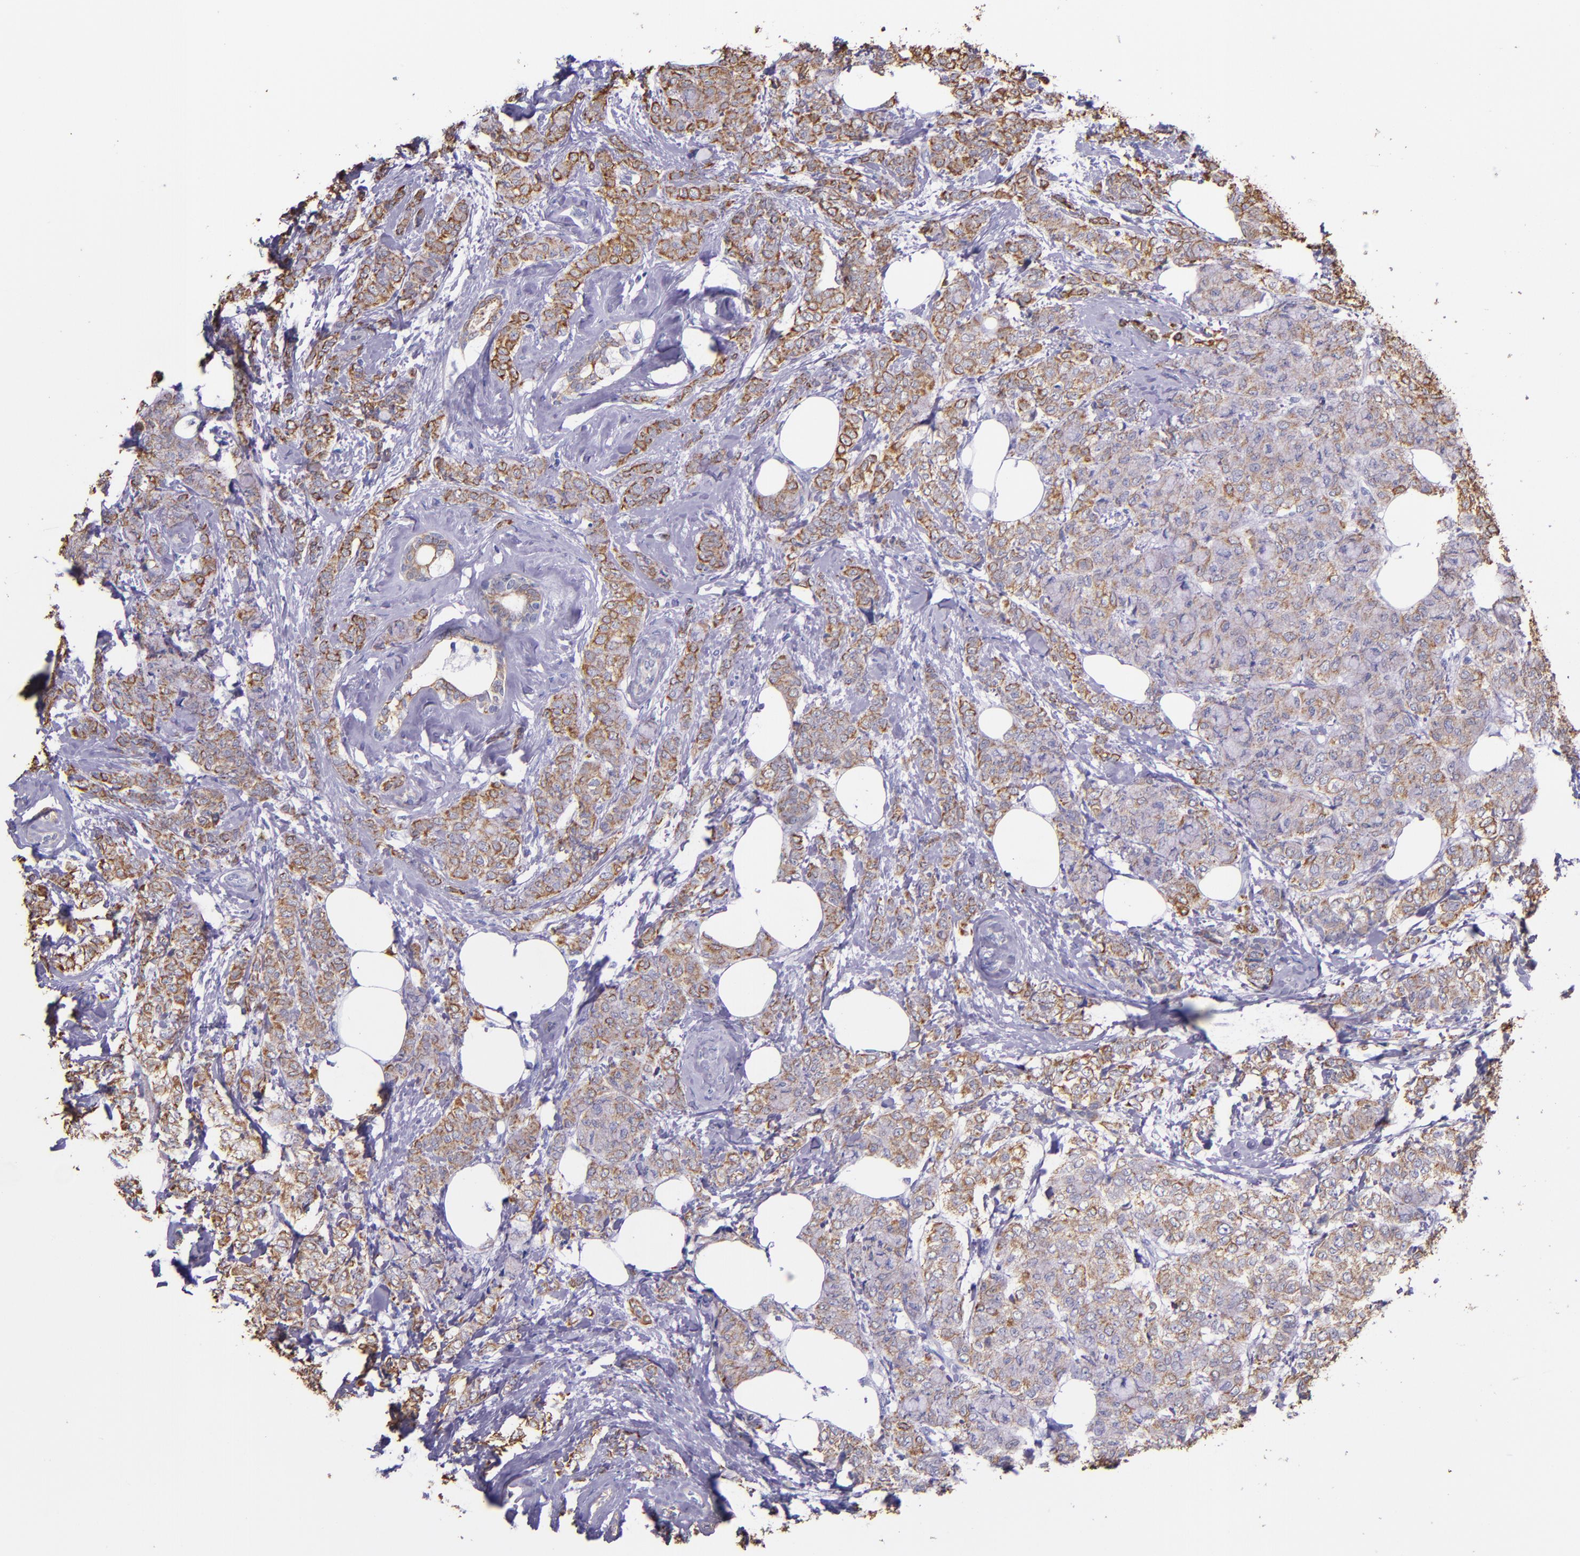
{"staining": {"intensity": "moderate", "quantity": ">75%", "location": "cytoplasmic/membranous"}, "tissue": "breast cancer", "cell_type": "Tumor cells", "image_type": "cancer", "snomed": [{"axis": "morphology", "description": "Lobular carcinoma"}, {"axis": "topography", "description": "Breast"}], "caption": "Immunohistochemistry (IHC) histopathology image of neoplastic tissue: human breast lobular carcinoma stained using immunohistochemistry (IHC) reveals medium levels of moderate protein expression localized specifically in the cytoplasmic/membranous of tumor cells, appearing as a cytoplasmic/membranous brown color.", "gene": "KRT4", "patient": {"sex": "female", "age": 60}}